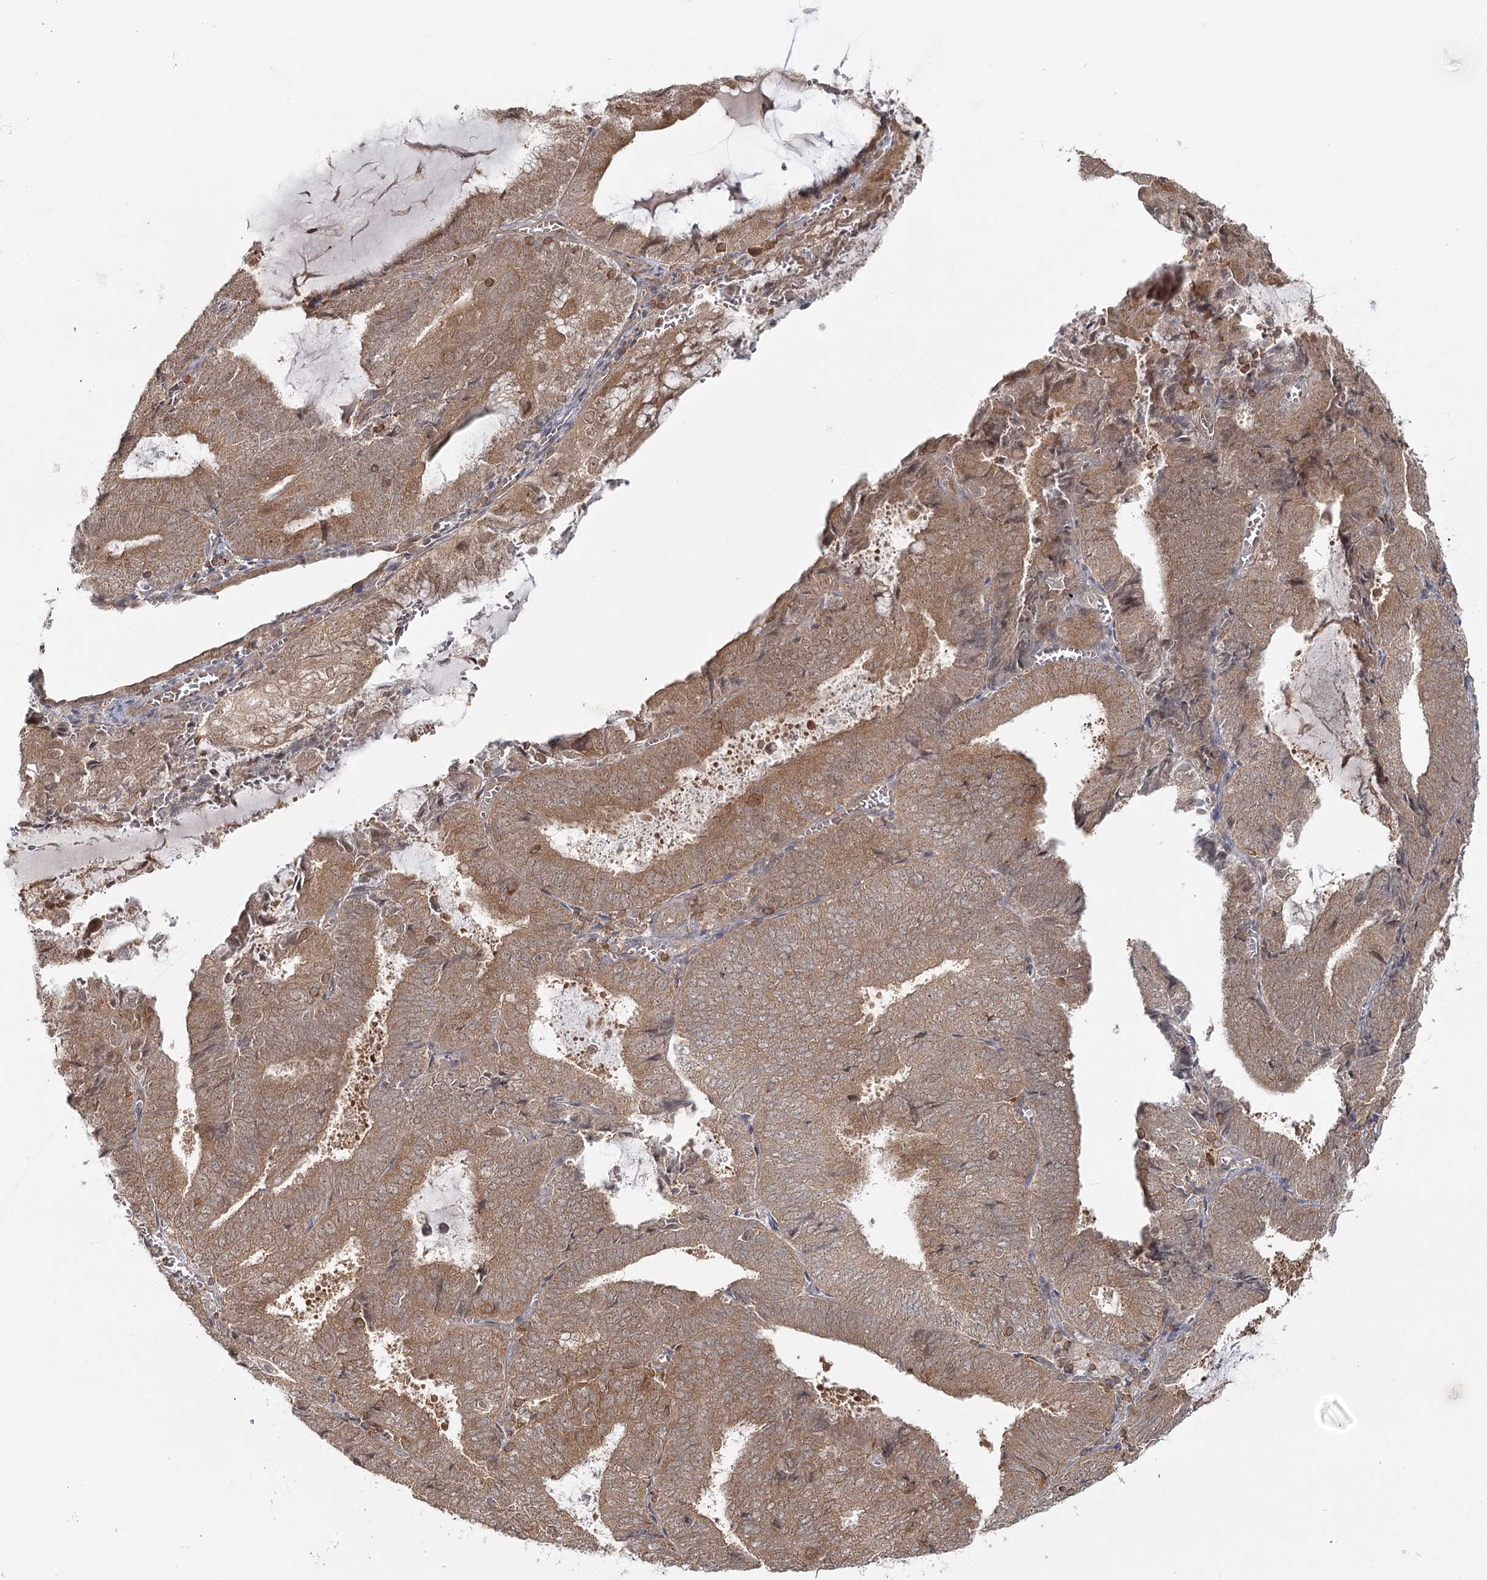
{"staining": {"intensity": "moderate", "quantity": ">75%", "location": "cytoplasmic/membranous"}, "tissue": "endometrial cancer", "cell_type": "Tumor cells", "image_type": "cancer", "snomed": [{"axis": "morphology", "description": "Adenocarcinoma, NOS"}, {"axis": "topography", "description": "Endometrium"}], "caption": "High-magnification brightfield microscopy of adenocarcinoma (endometrial) stained with DAB (brown) and counterstained with hematoxylin (blue). tumor cells exhibit moderate cytoplasmic/membranous expression is present in approximately>75% of cells. (DAB (3,3'-diaminobenzidine) = brown stain, brightfield microscopy at high magnification).", "gene": "FAM120B", "patient": {"sex": "female", "age": 81}}